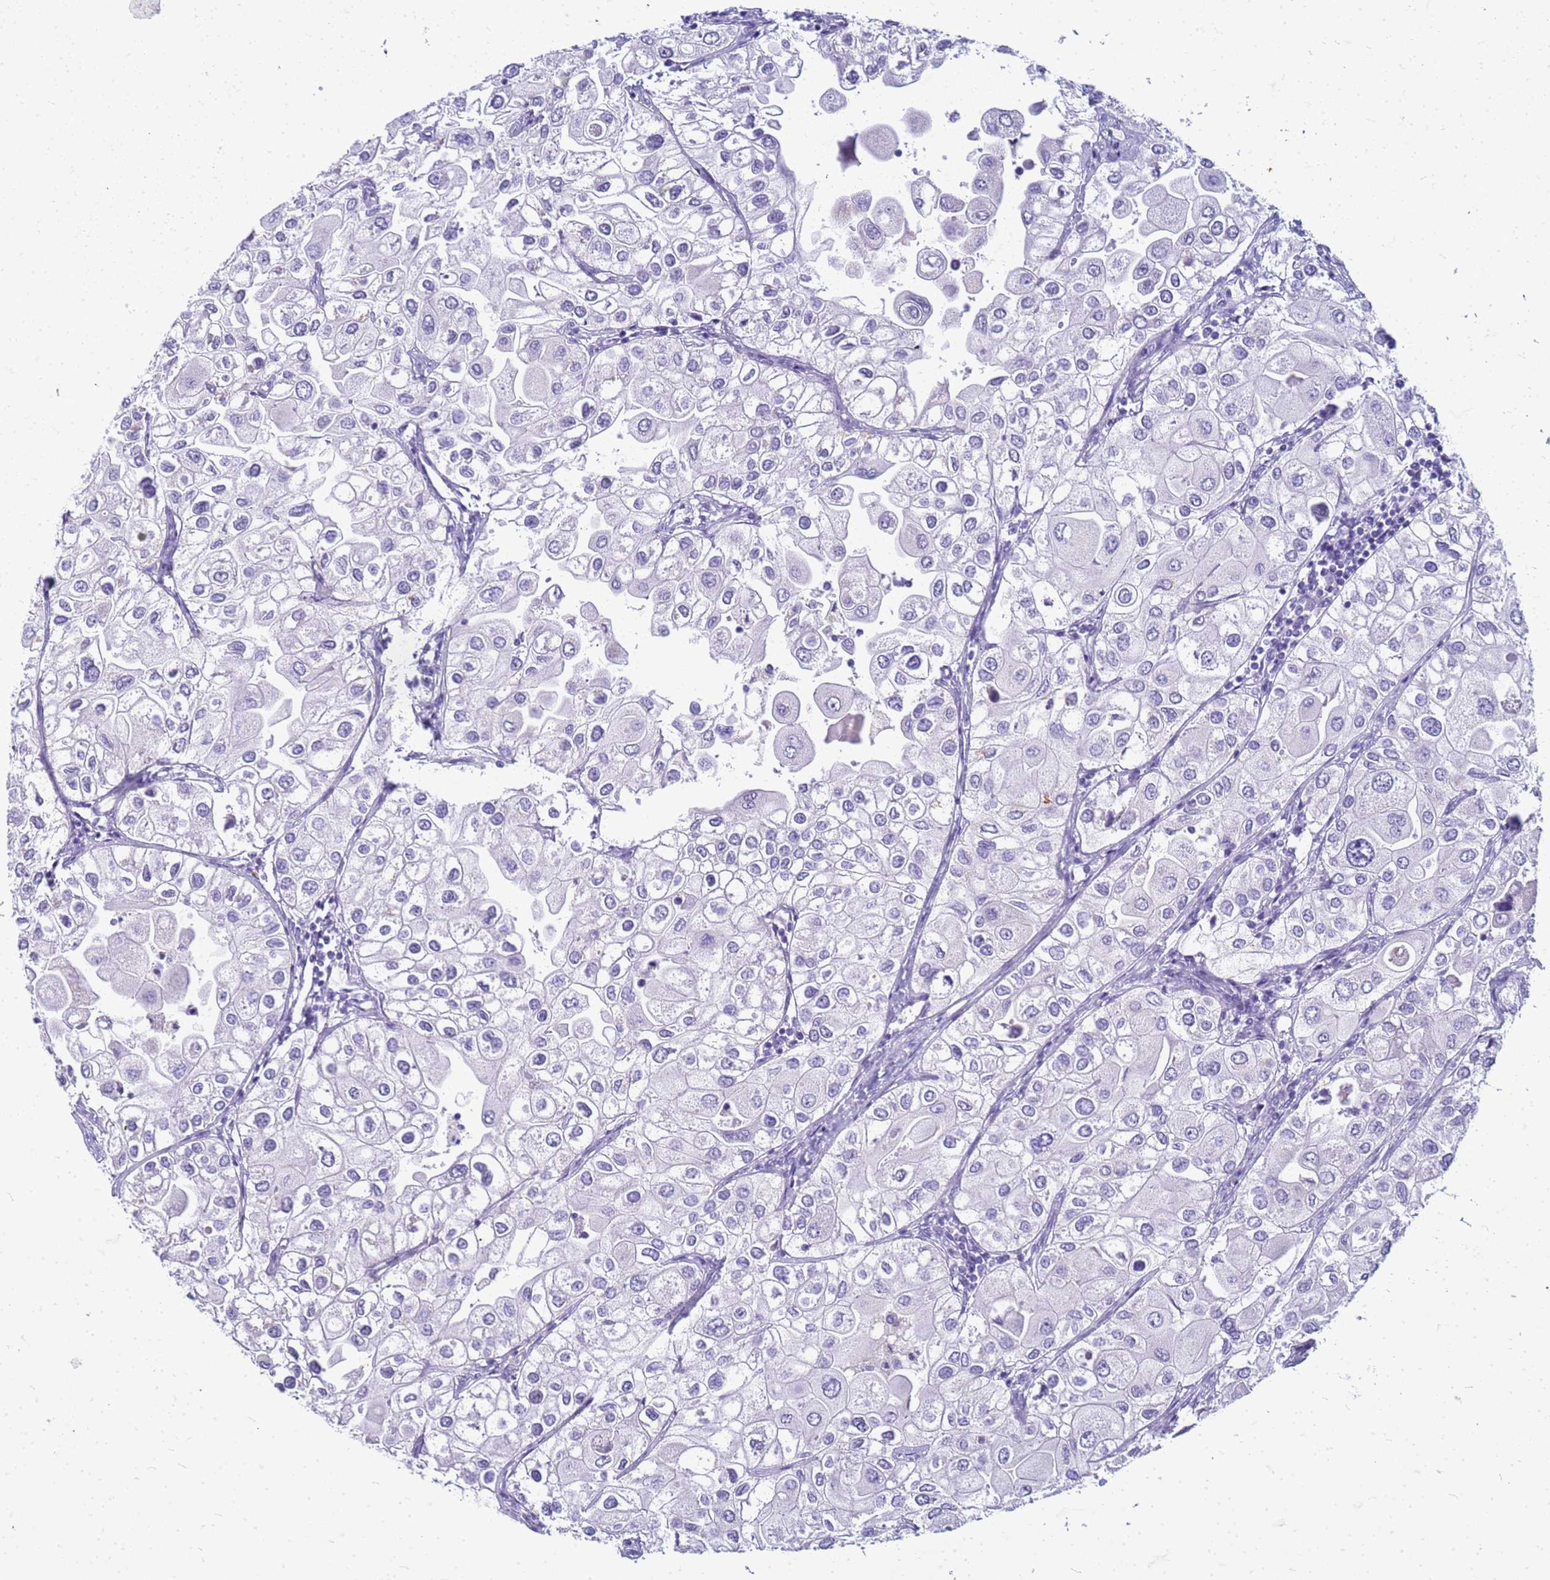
{"staining": {"intensity": "negative", "quantity": "none", "location": "none"}, "tissue": "urothelial cancer", "cell_type": "Tumor cells", "image_type": "cancer", "snomed": [{"axis": "morphology", "description": "Urothelial carcinoma, High grade"}, {"axis": "topography", "description": "Urinary bladder"}], "caption": "Tumor cells are negative for brown protein staining in urothelial cancer.", "gene": "CFAP100", "patient": {"sex": "male", "age": 64}}